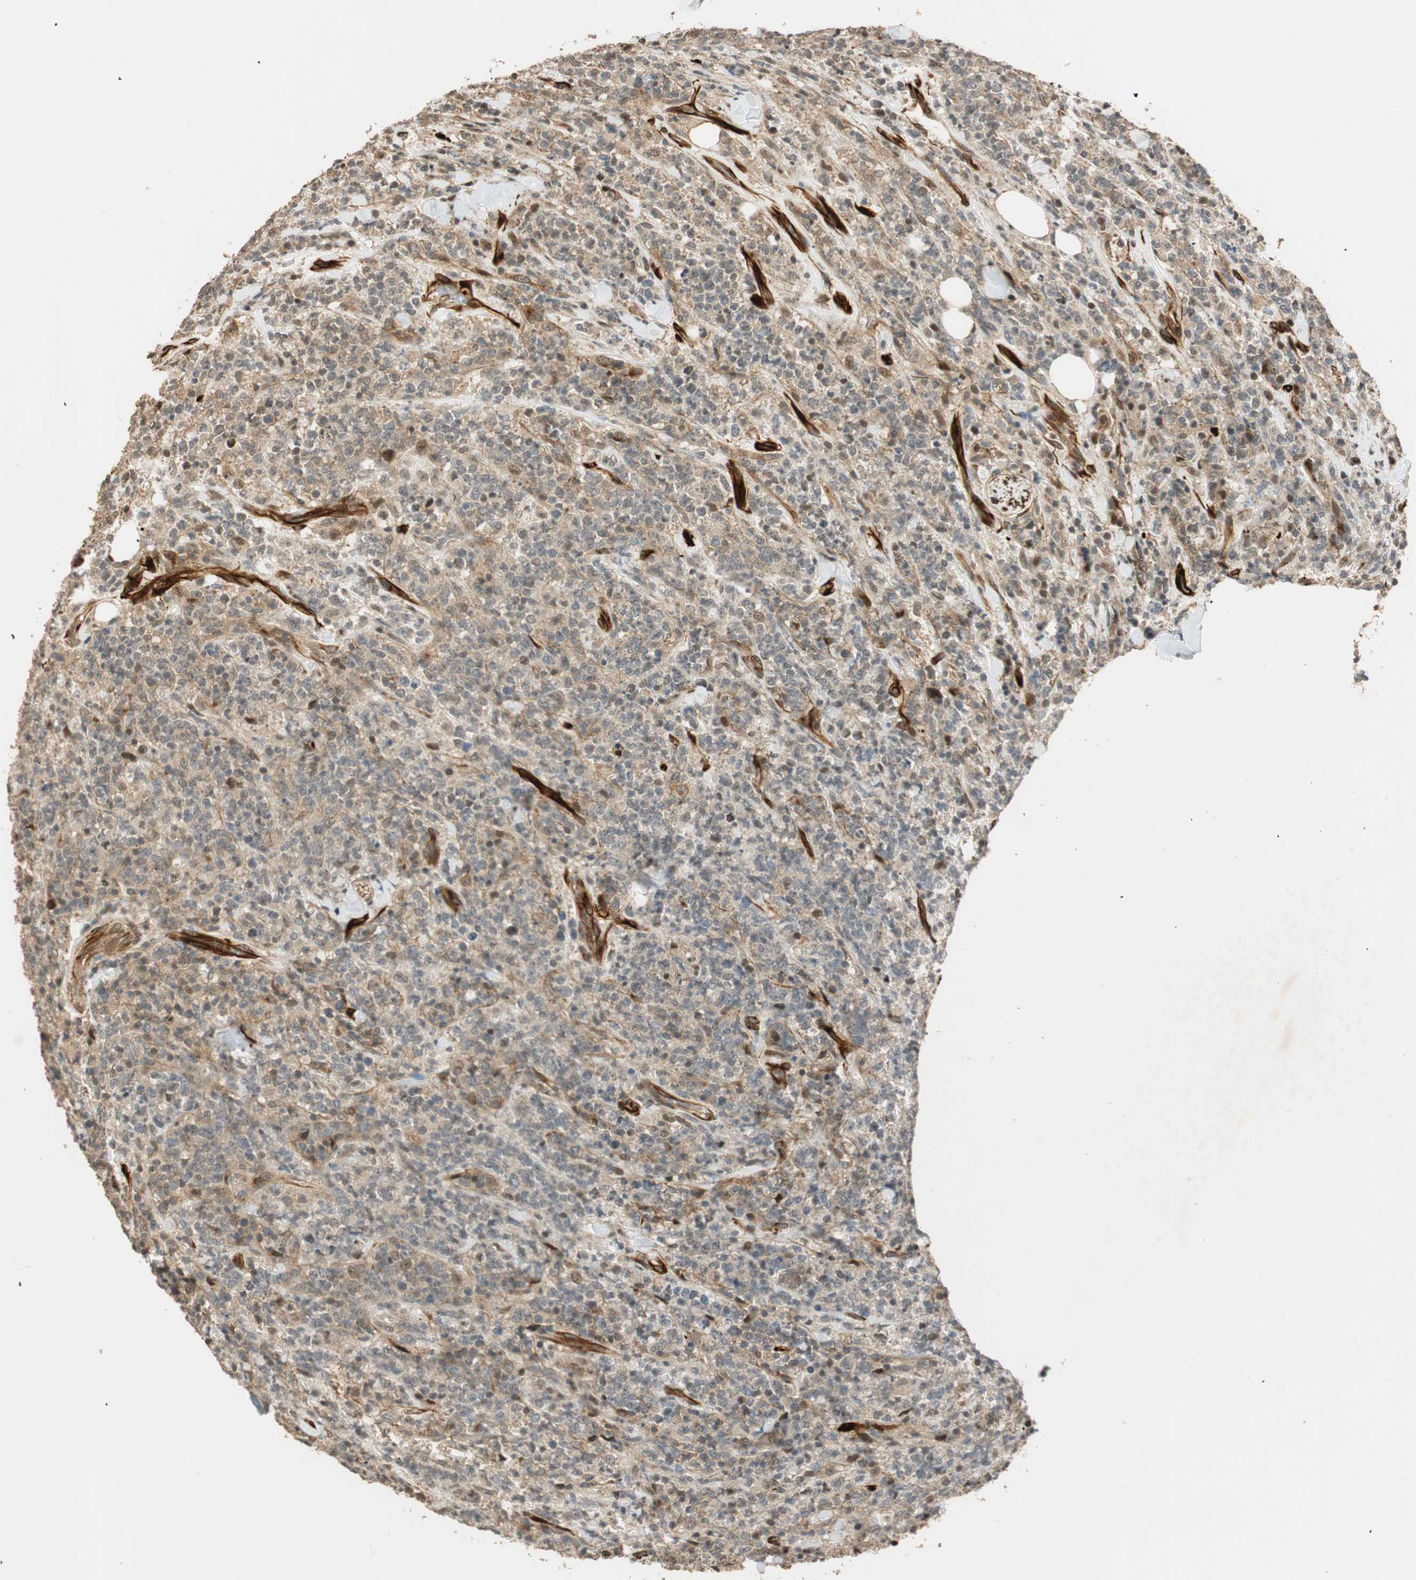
{"staining": {"intensity": "weak", "quantity": "25%-75%", "location": "nuclear"}, "tissue": "lymphoma", "cell_type": "Tumor cells", "image_type": "cancer", "snomed": [{"axis": "morphology", "description": "Malignant lymphoma, non-Hodgkin's type, High grade"}, {"axis": "topography", "description": "Soft tissue"}], "caption": "Immunohistochemistry (IHC) photomicrograph of lymphoma stained for a protein (brown), which displays low levels of weak nuclear expression in approximately 25%-75% of tumor cells.", "gene": "NES", "patient": {"sex": "male", "age": 18}}